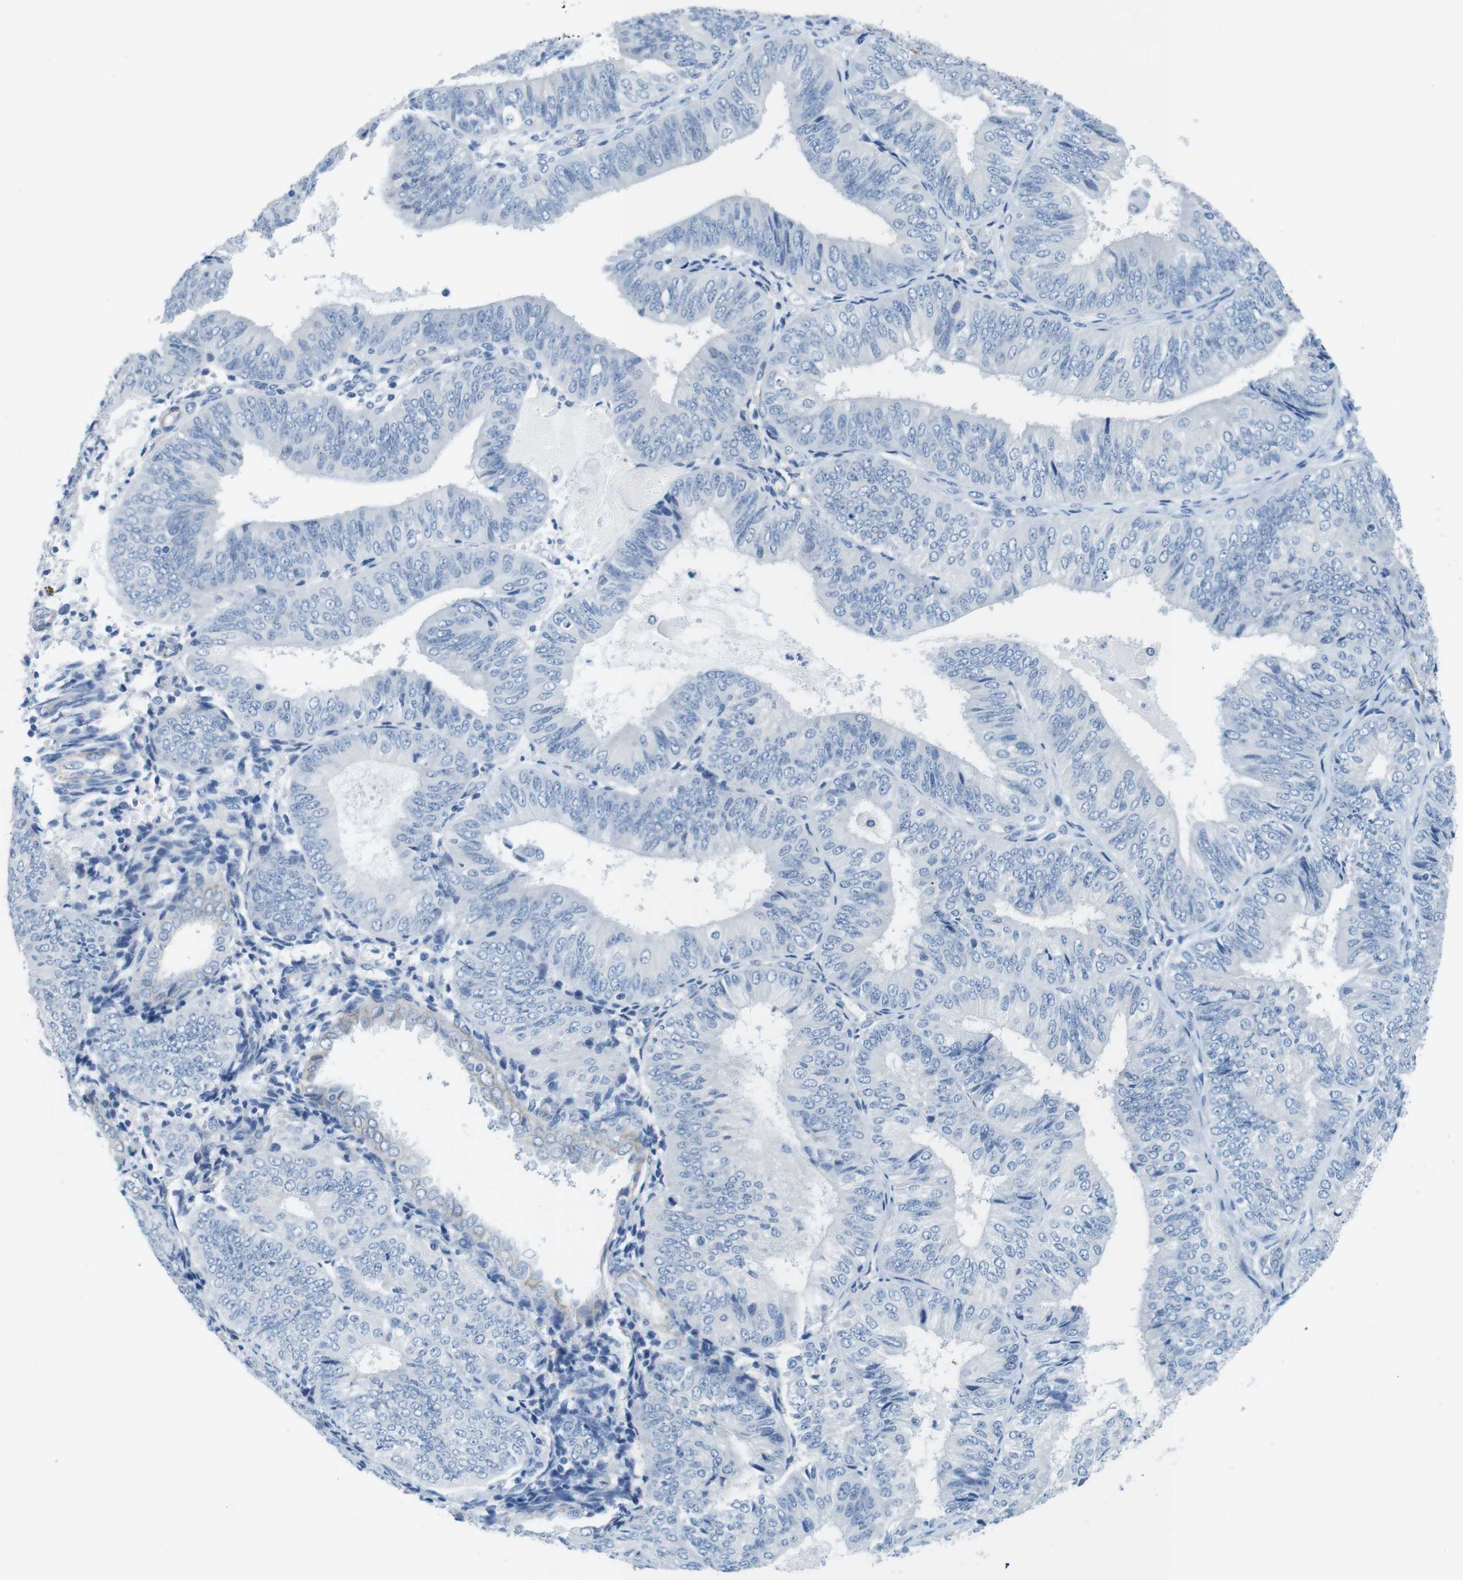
{"staining": {"intensity": "negative", "quantity": "none", "location": "none"}, "tissue": "endometrial cancer", "cell_type": "Tumor cells", "image_type": "cancer", "snomed": [{"axis": "morphology", "description": "Adenocarcinoma, NOS"}, {"axis": "topography", "description": "Endometrium"}], "caption": "Immunohistochemical staining of human endometrial cancer (adenocarcinoma) displays no significant positivity in tumor cells.", "gene": "SLC6A6", "patient": {"sex": "female", "age": 58}}